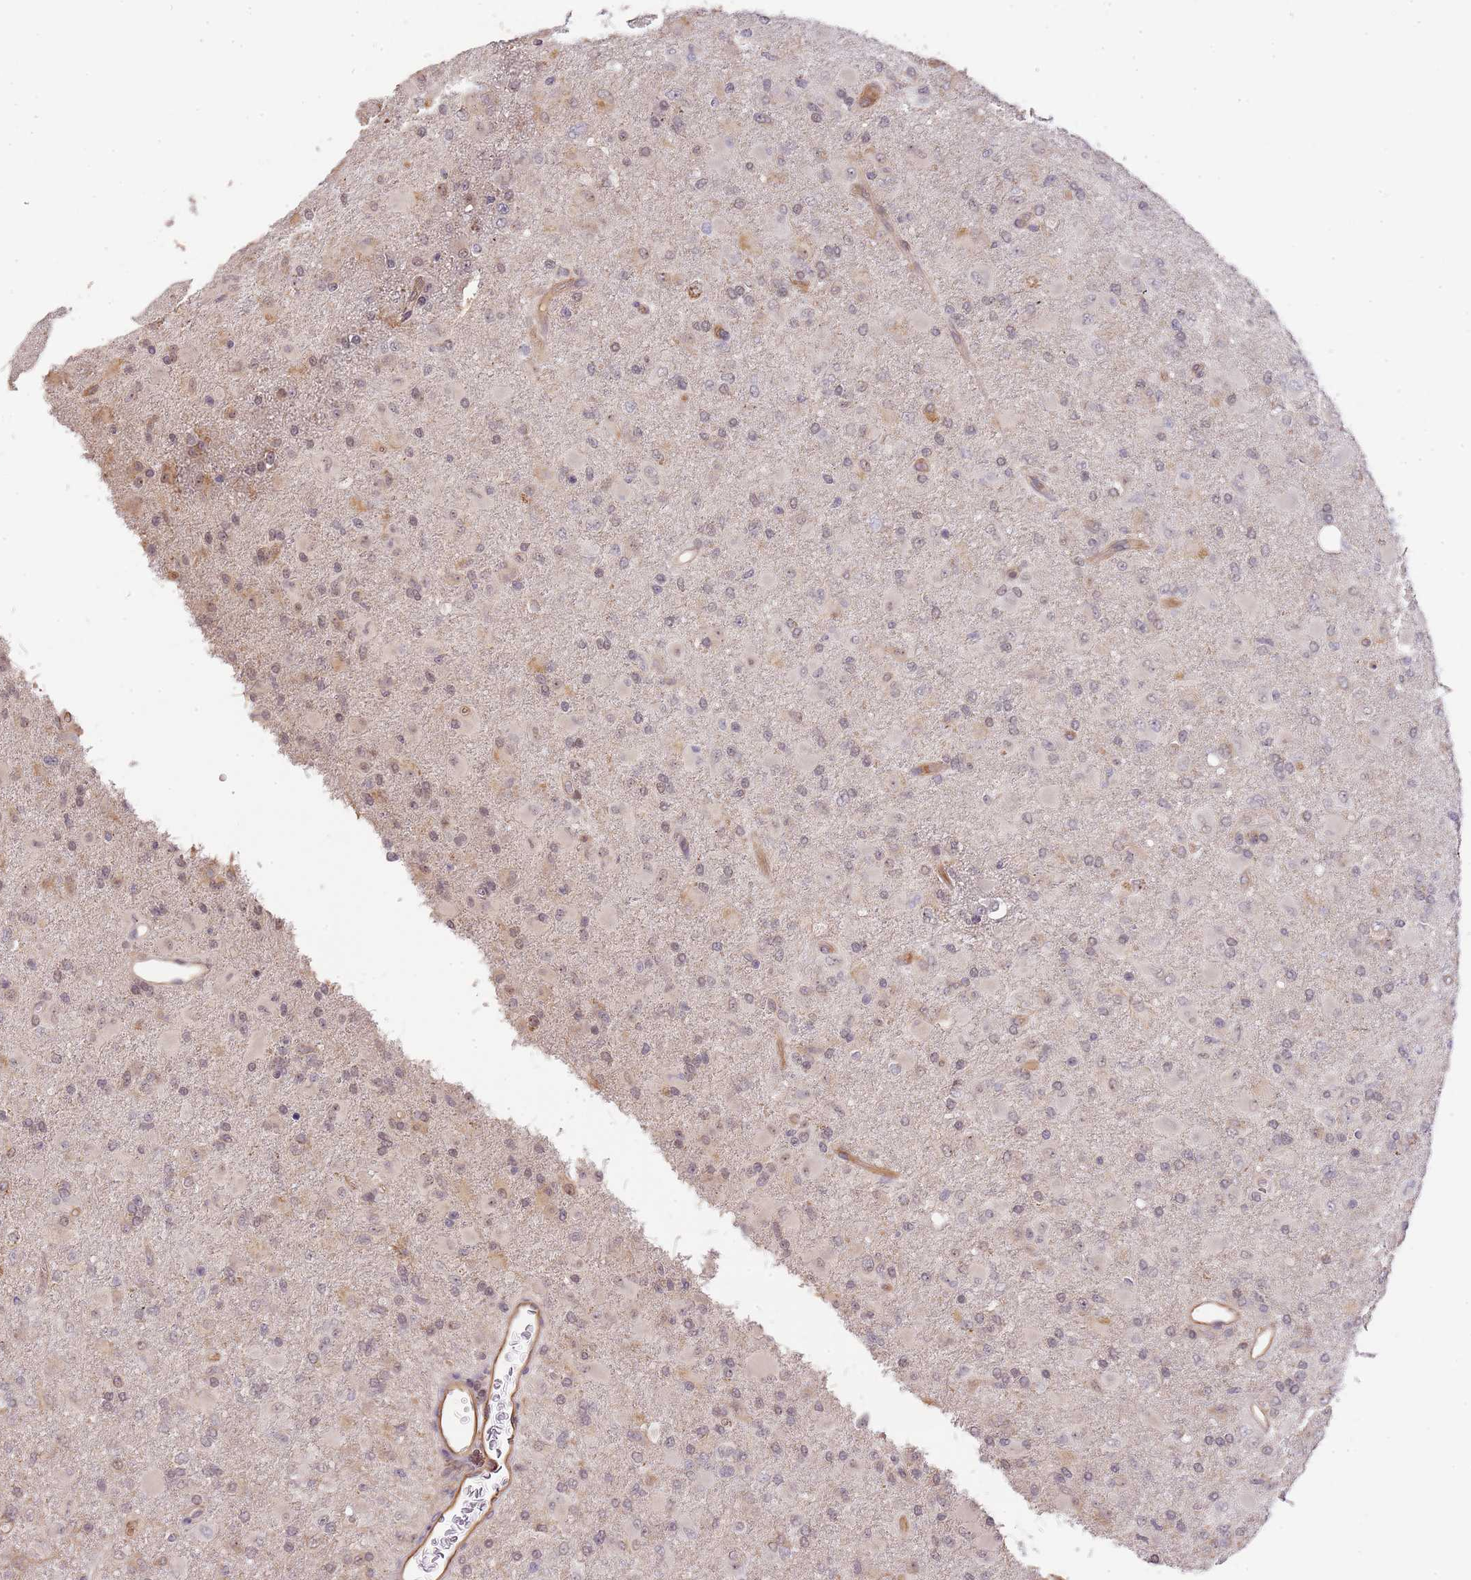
{"staining": {"intensity": "negative", "quantity": "none", "location": "none"}, "tissue": "glioma", "cell_type": "Tumor cells", "image_type": "cancer", "snomed": [{"axis": "morphology", "description": "Glioma, malignant, Low grade"}, {"axis": "topography", "description": "Brain"}], "caption": "IHC of glioma shows no expression in tumor cells.", "gene": "SURF2", "patient": {"sex": "male", "age": 65}}